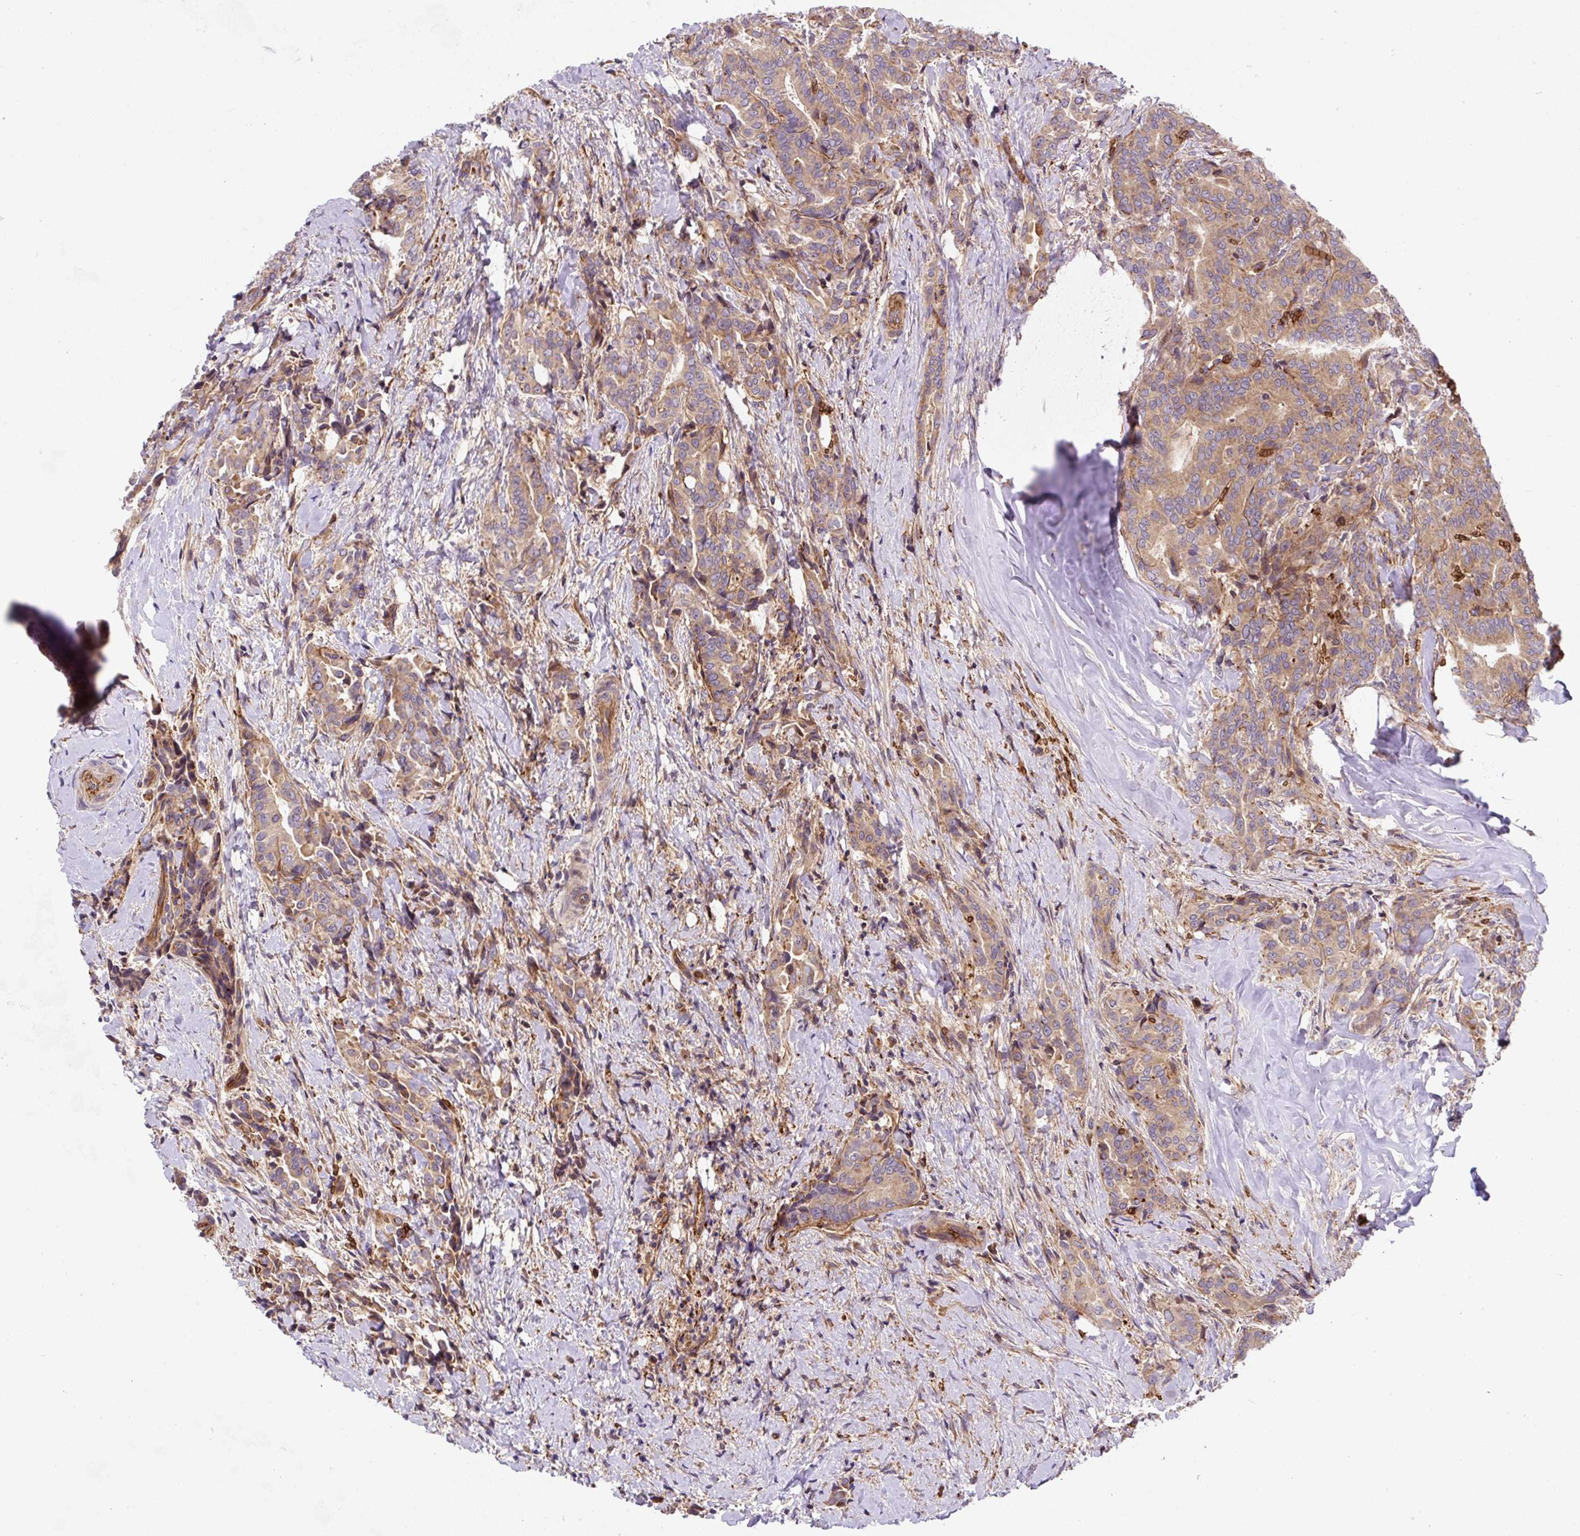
{"staining": {"intensity": "moderate", "quantity": "25%-75%", "location": "cytoplasmic/membranous"}, "tissue": "thyroid cancer", "cell_type": "Tumor cells", "image_type": "cancer", "snomed": [{"axis": "morphology", "description": "Papillary adenocarcinoma, NOS"}, {"axis": "topography", "description": "Thyroid gland"}], "caption": "Human thyroid cancer stained with a brown dye exhibits moderate cytoplasmic/membranous positive staining in about 25%-75% of tumor cells.", "gene": "APOBEC3D", "patient": {"sex": "male", "age": 61}}